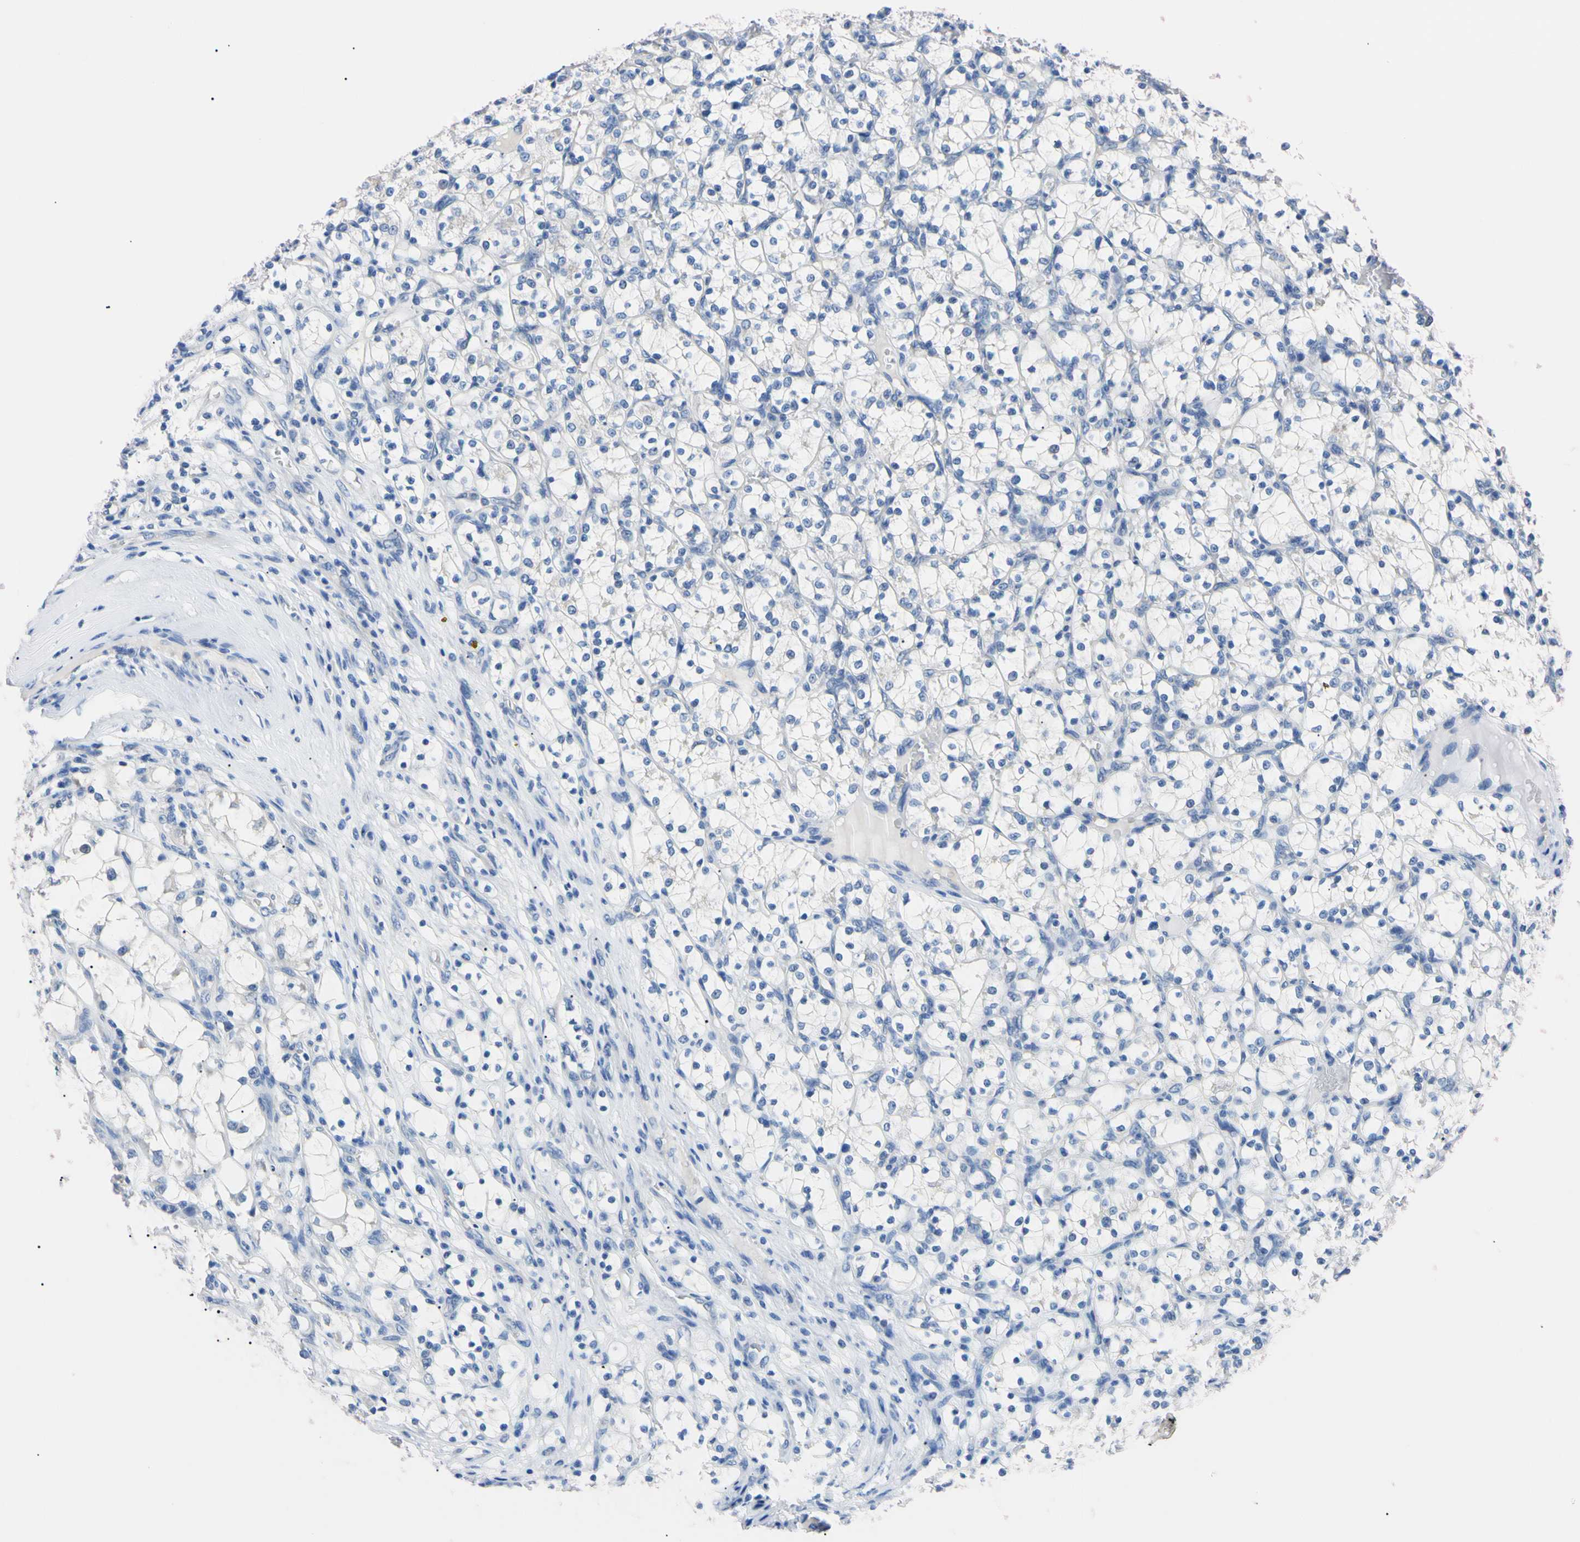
{"staining": {"intensity": "negative", "quantity": "none", "location": "none"}, "tissue": "renal cancer", "cell_type": "Tumor cells", "image_type": "cancer", "snomed": [{"axis": "morphology", "description": "Adenocarcinoma, NOS"}, {"axis": "topography", "description": "Kidney"}], "caption": "A high-resolution photomicrograph shows immunohistochemistry (IHC) staining of adenocarcinoma (renal), which exhibits no significant staining in tumor cells.", "gene": "RARS1", "patient": {"sex": "female", "age": 69}}